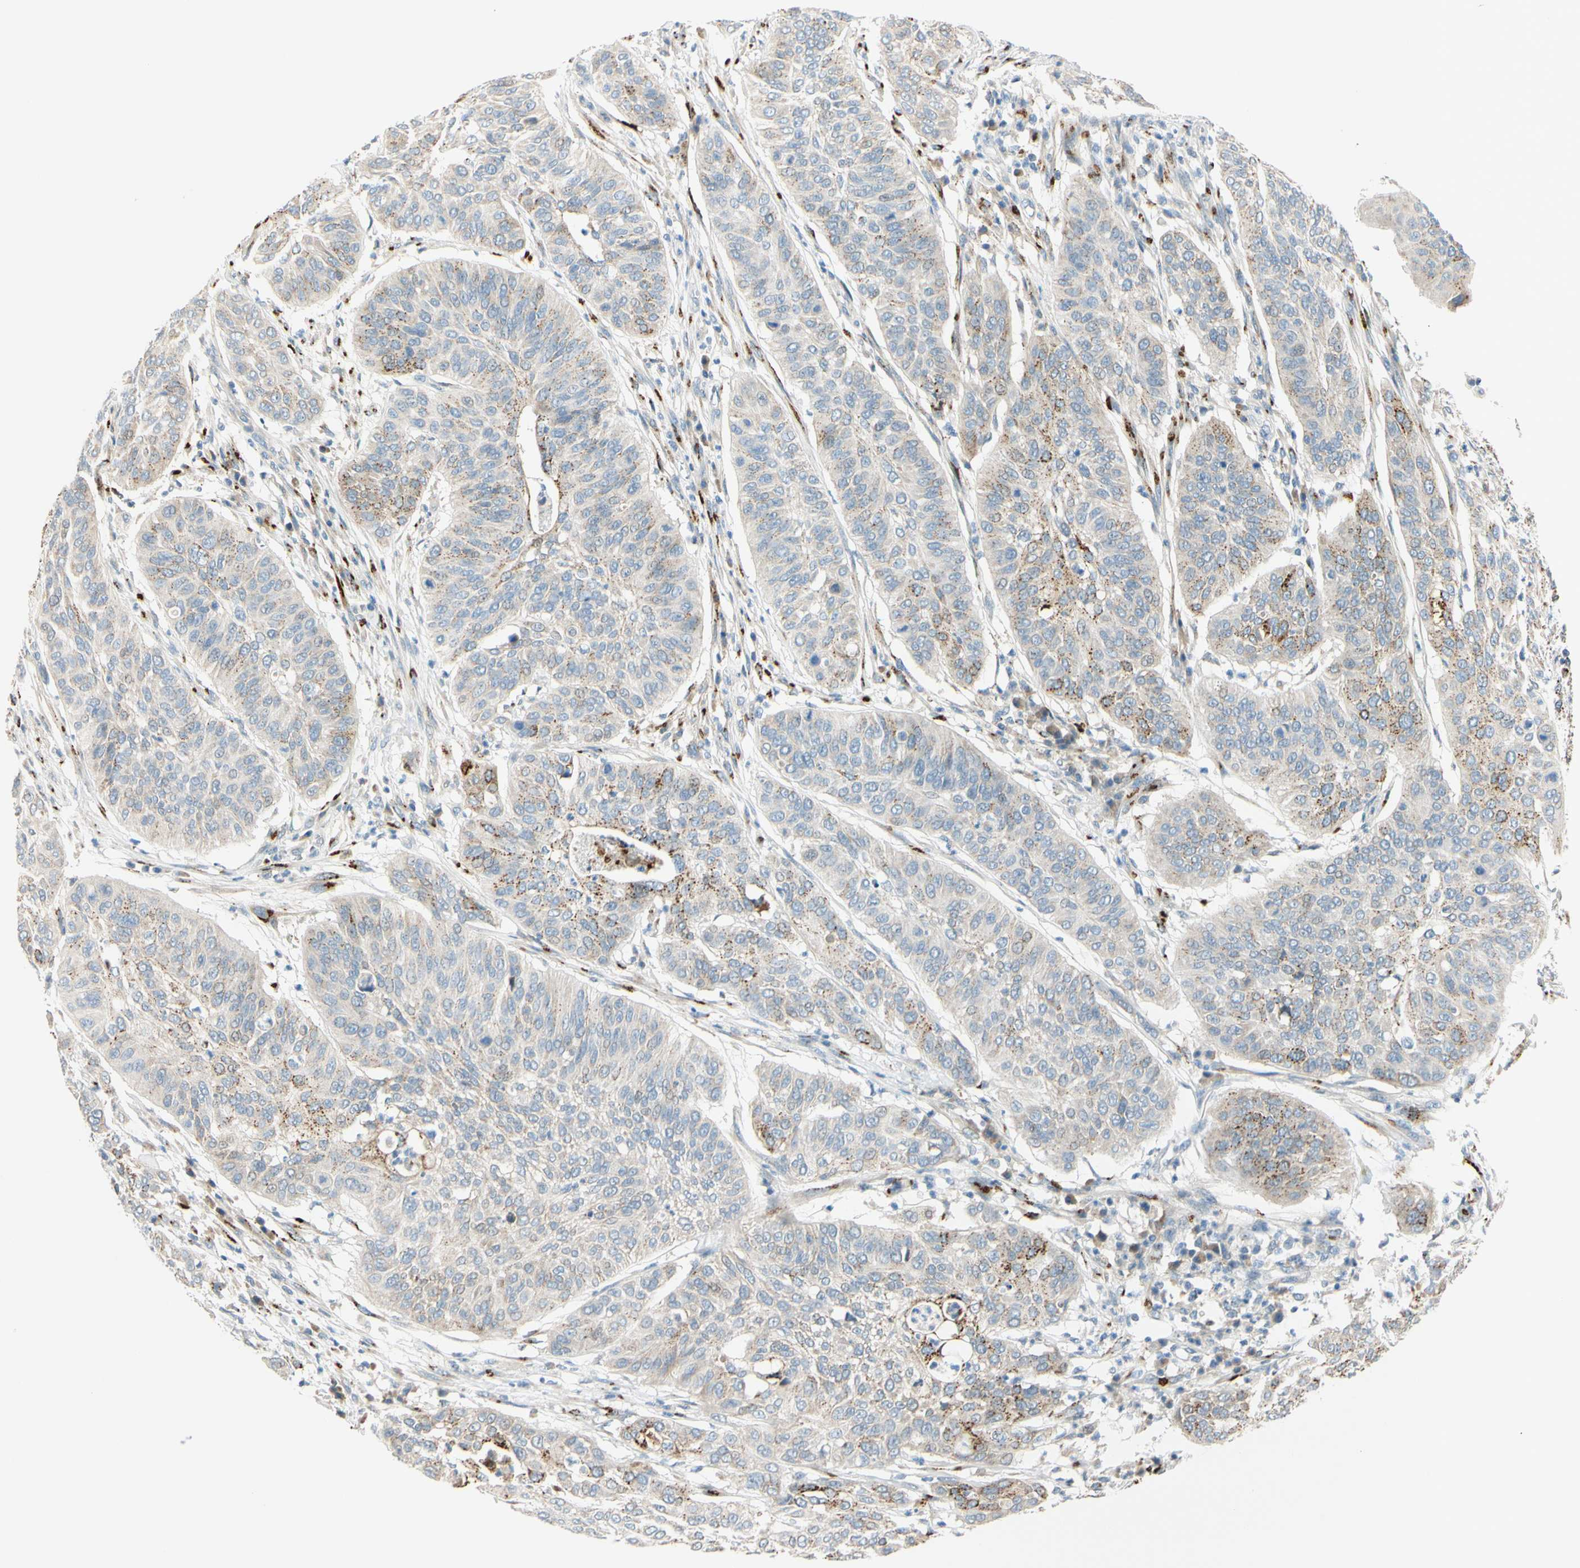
{"staining": {"intensity": "moderate", "quantity": "<25%", "location": "cytoplasmic/membranous"}, "tissue": "cervical cancer", "cell_type": "Tumor cells", "image_type": "cancer", "snomed": [{"axis": "morphology", "description": "Squamous cell carcinoma, NOS"}, {"axis": "topography", "description": "Cervix"}], "caption": "Immunohistochemical staining of human cervical squamous cell carcinoma reveals low levels of moderate cytoplasmic/membranous expression in about <25% of tumor cells.", "gene": "GALNT5", "patient": {"sex": "female", "age": 39}}